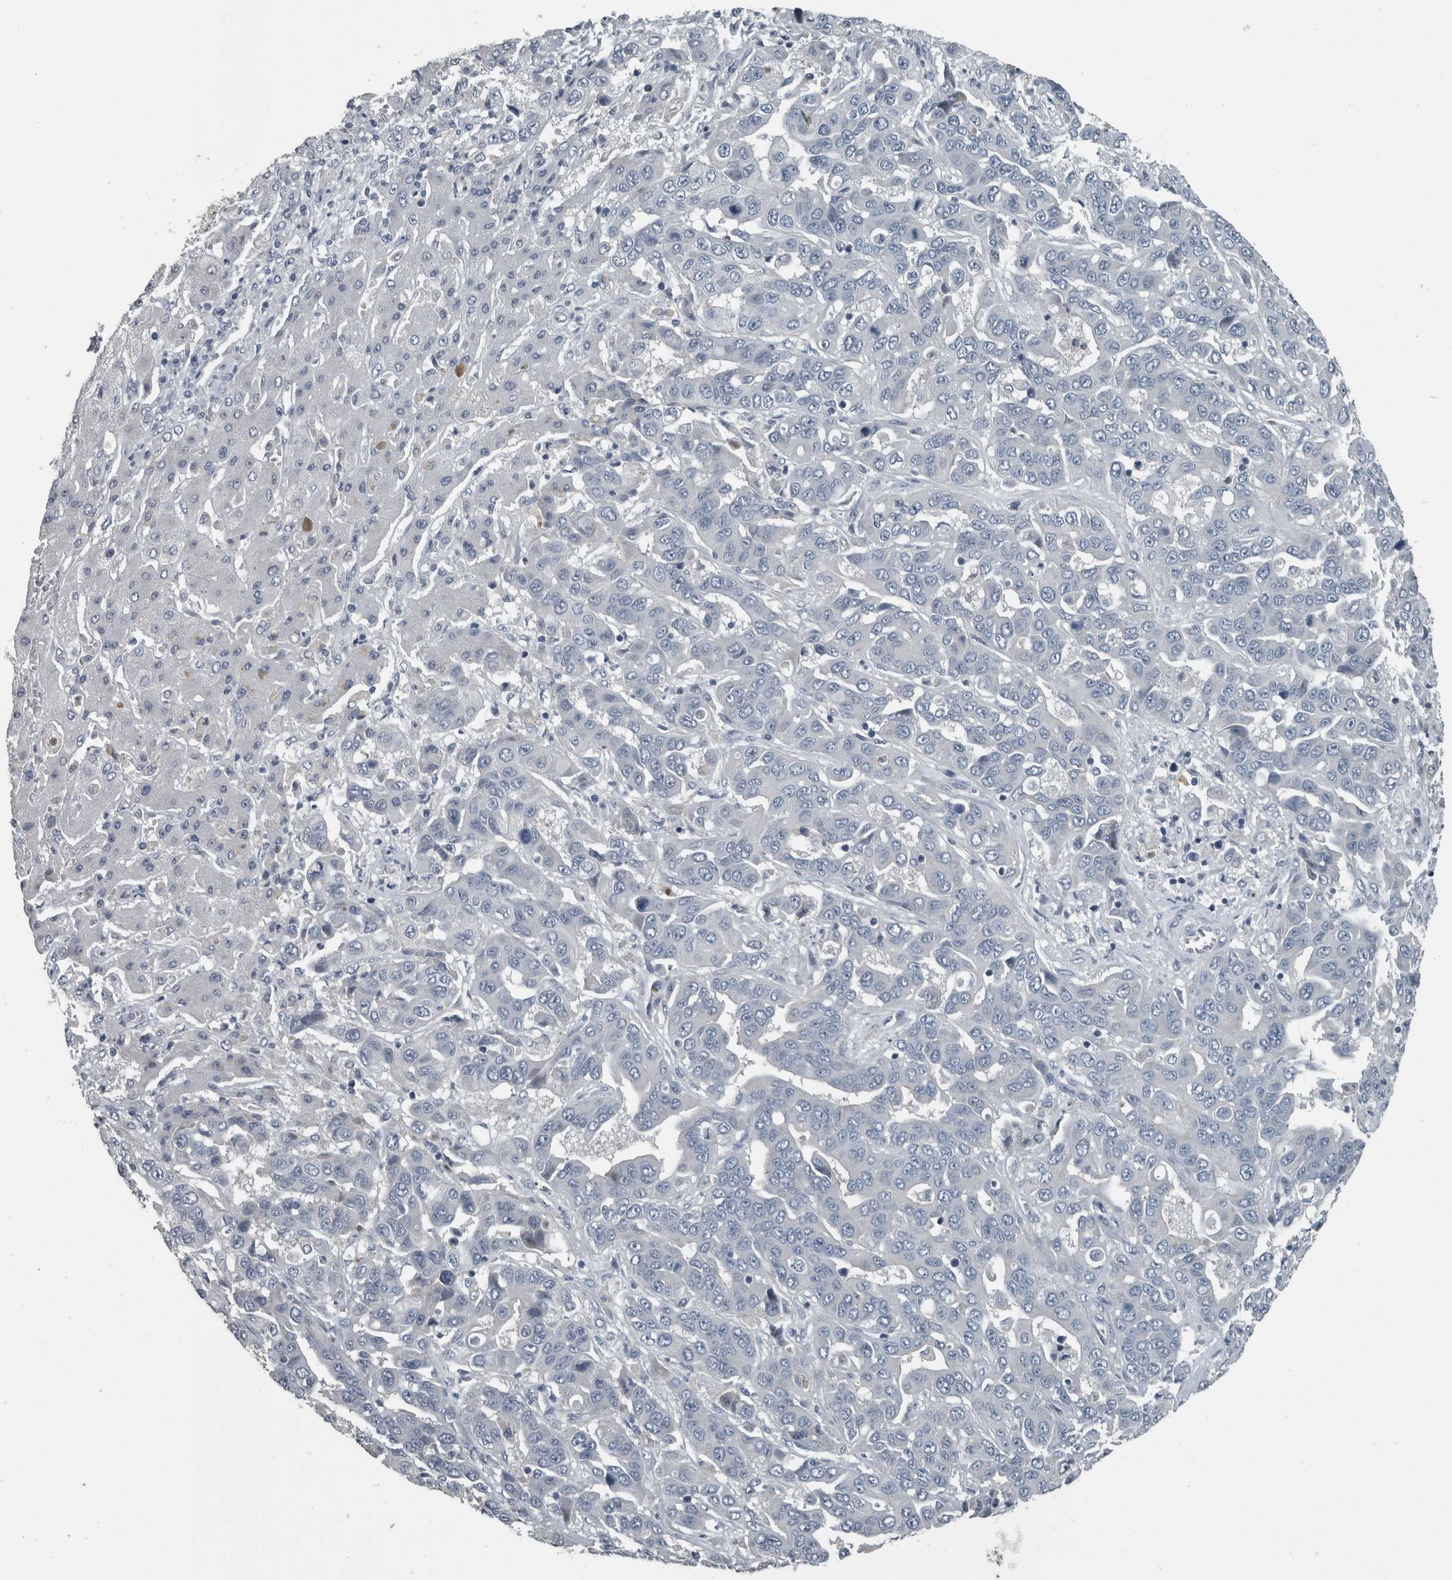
{"staining": {"intensity": "negative", "quantity": "none", "location": "none"}, "tissue": "liver cancer", "cell_type": "Tumor cells", "image_type": "cancer", "snomed": [{"axis": "morphology", "description": "Cholangiocarcinoma"}, {"axis": "topography", "description": "Liver"}], "caption": "Immunohistochemistry (IHC) of human cholangiocarcinoma (liver) demonstrates no staining in tumor cells.", "gene": "KRT20", "patient": {"sex": "female", "age": 52}}